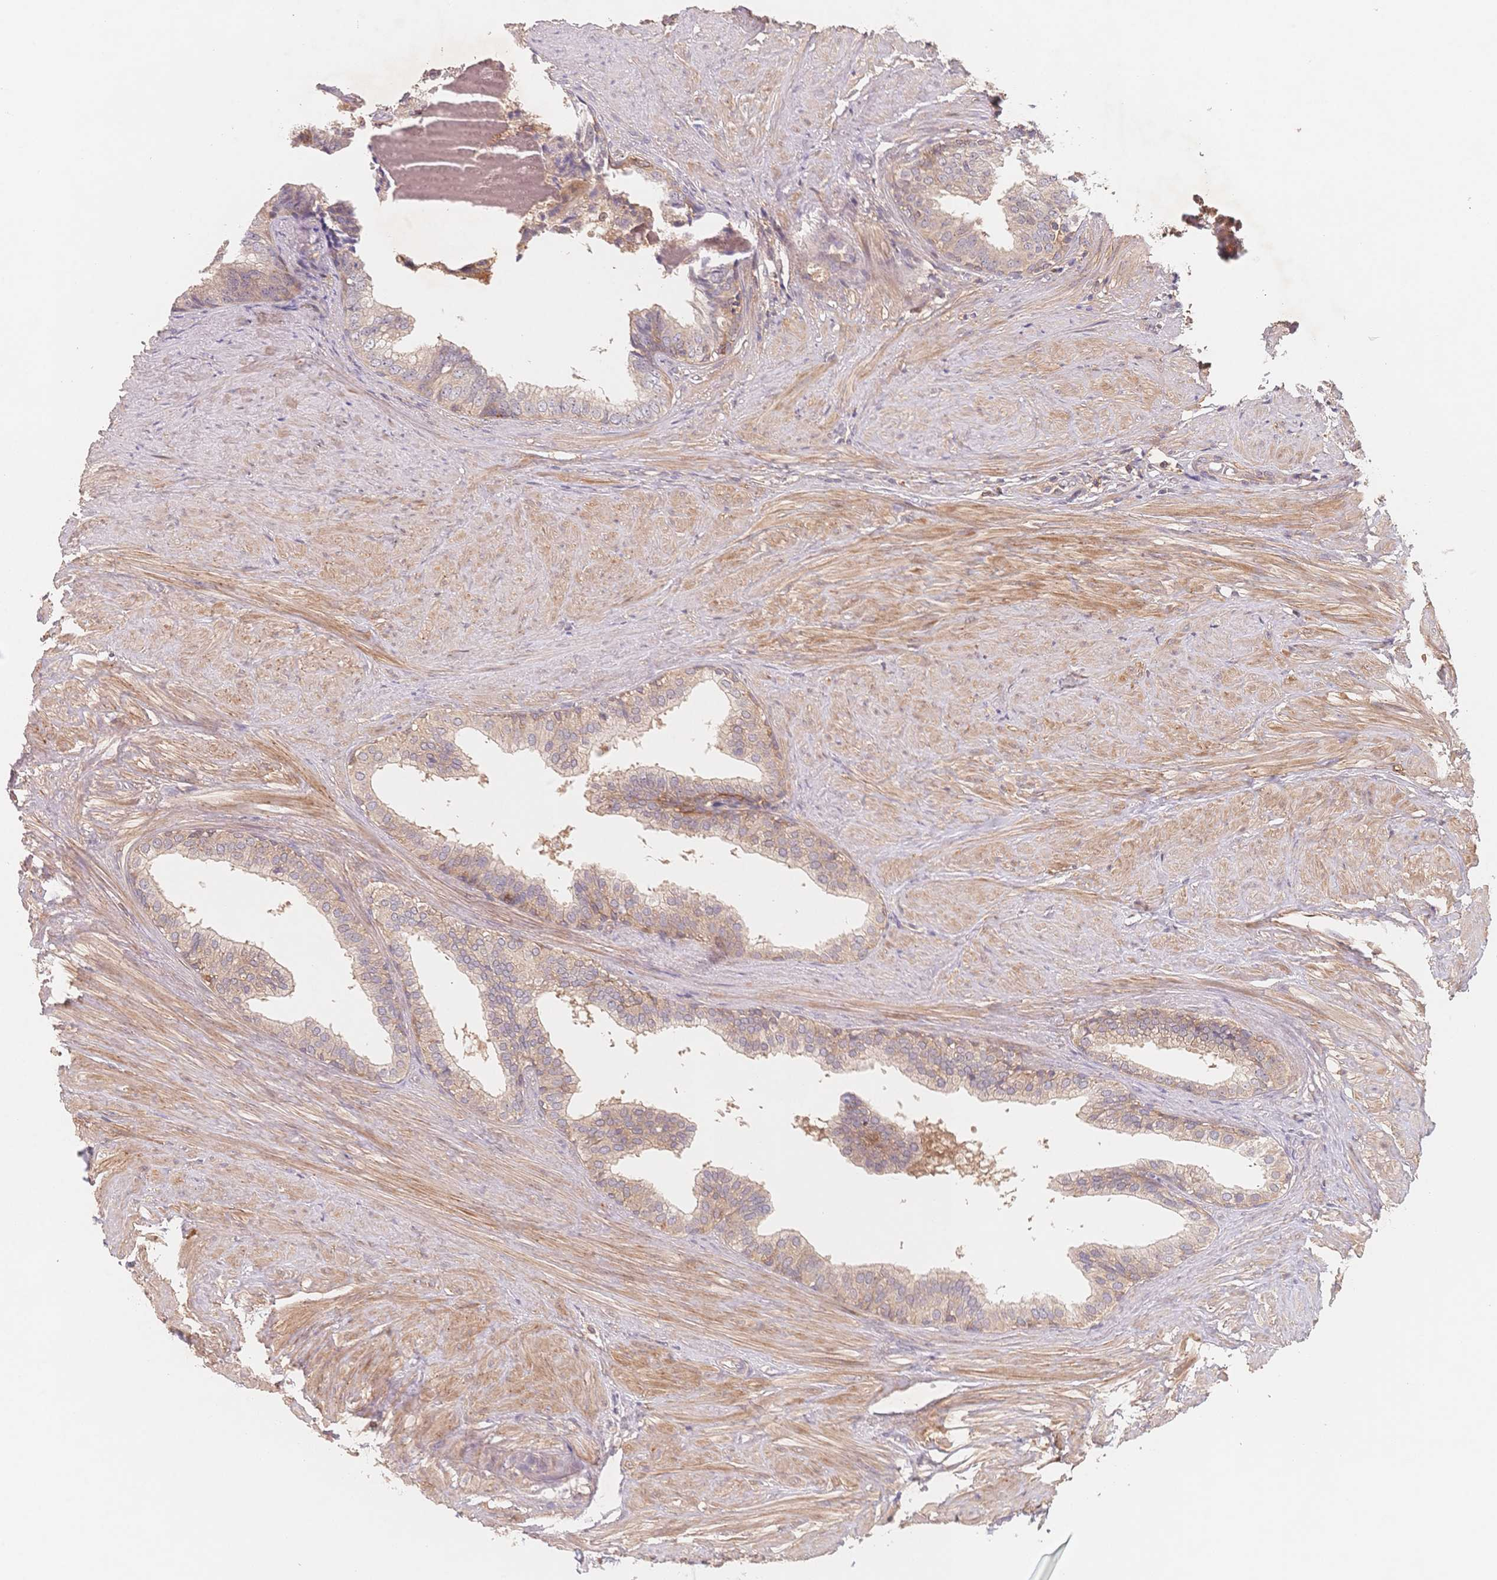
{"staining": {"intensity": "weak", "quantity": "25%-75%", "location": "cytoplasmic/membranous"}, "tissue": "prostate", "cell_type": "Glandular cells", "image_type": "normal", "snomed": [{"axis": "morphology", "description": "Normal tissue, NOS"}, {"axis": "topography", "description": "Prostate"}, {"axis": "topography", "description": "Peripheral nerve tissue"}], "caption": "This is a micrograph of immunohistochemistry staining of unremarkable prostate, which shows weak expression in the cytoplasmic/membranous of glandular cells.", "gene": "C12orf75", "patient": {"sex": "male", "age": 55}}